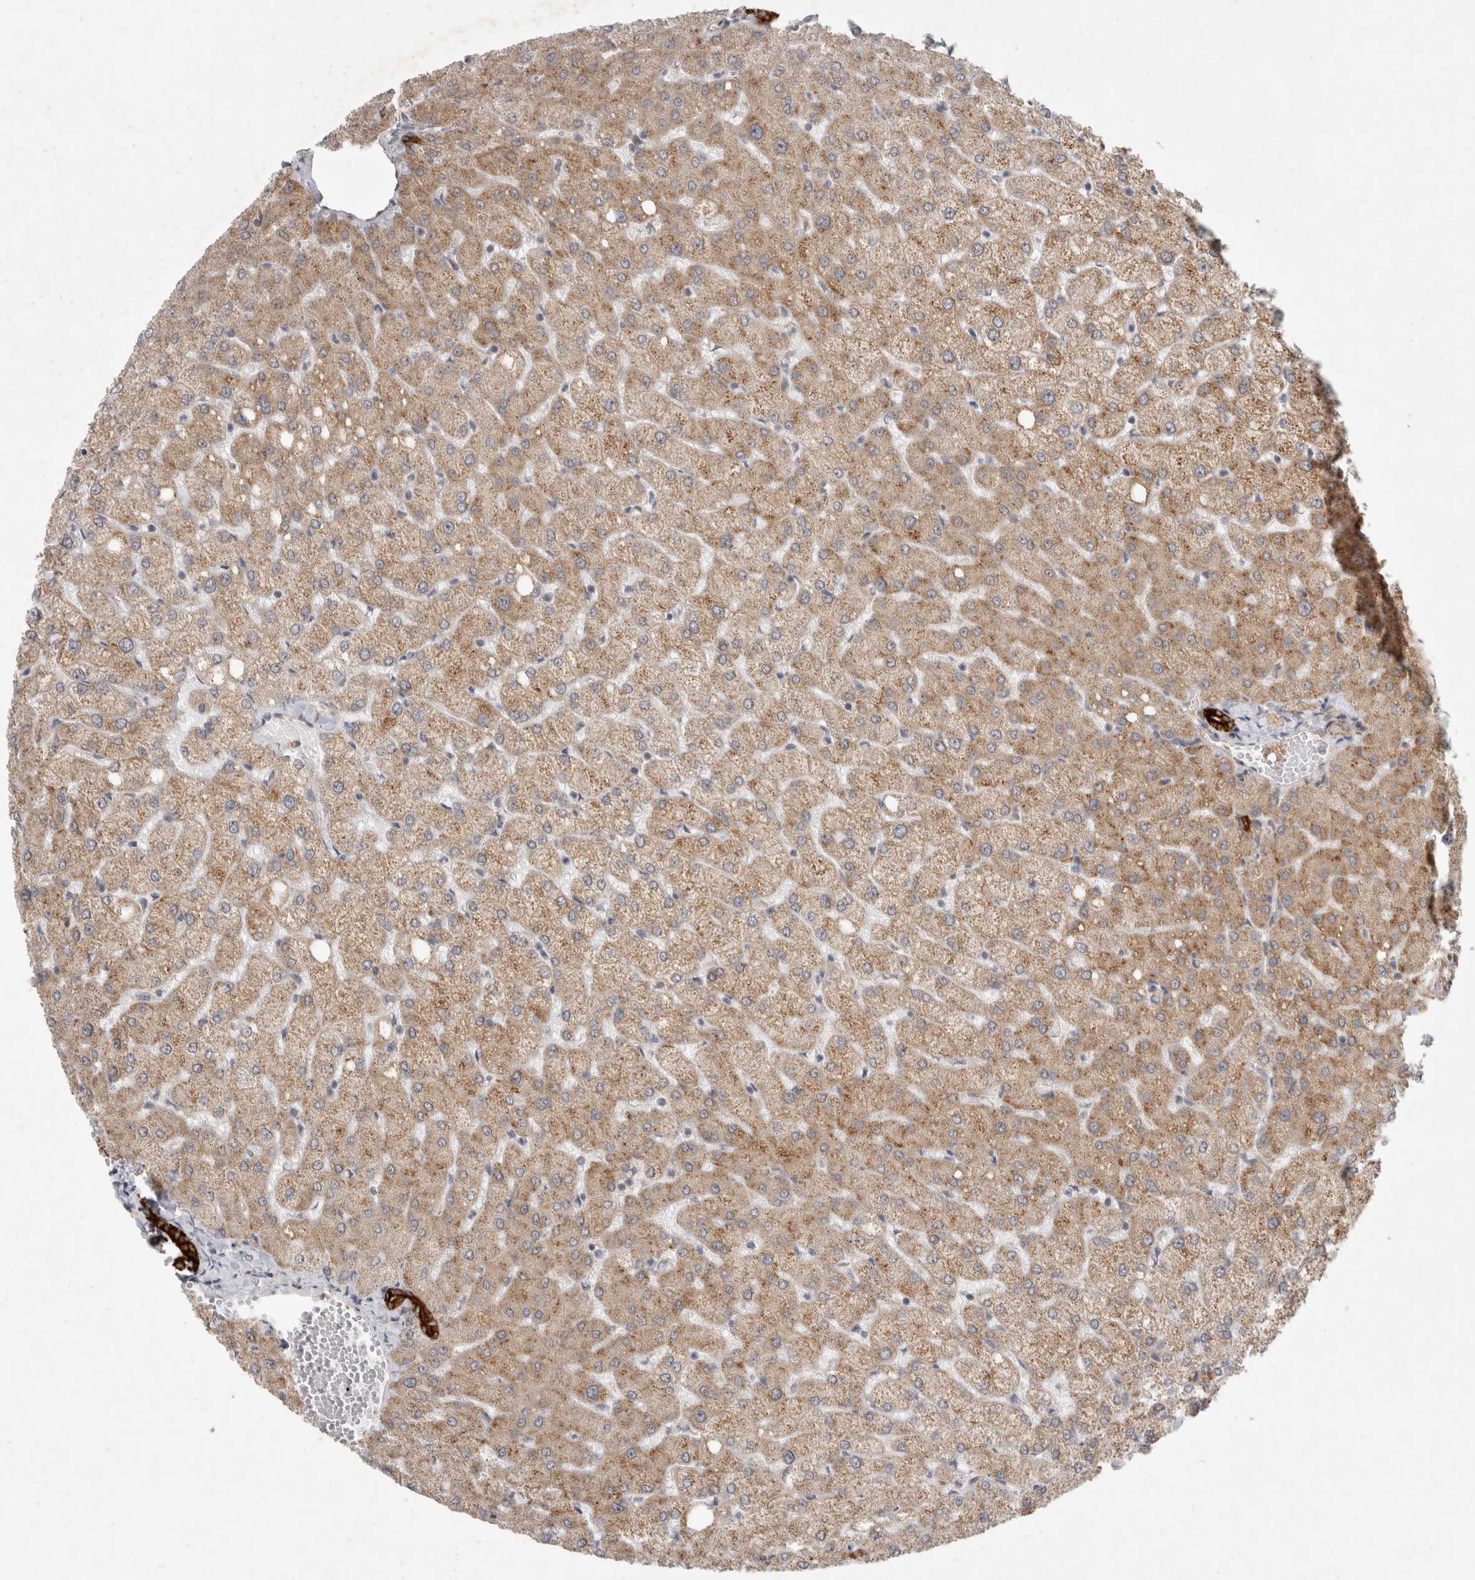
{"staining": {"intensity": "strong", "quantity": ">75%", "location": "cytoplasmic/membranous"}, "tissue": "liver", "cell_type": "Cholangiocytes", "image_type": "normal", "snomed": [{"axis": "morphology", "description": "Normal tissue, NOS"}, {"axis": "topography", "description": "Liver"}], "caption": "The photomicrograph displays immunohistochemical staining of normal liver. There is strong cytoplasmic/membranous expression is present in about >75% of cholangiocytes.", "gene": "CRISPLD1", "patient": {"sex": "female", "age": 54}}